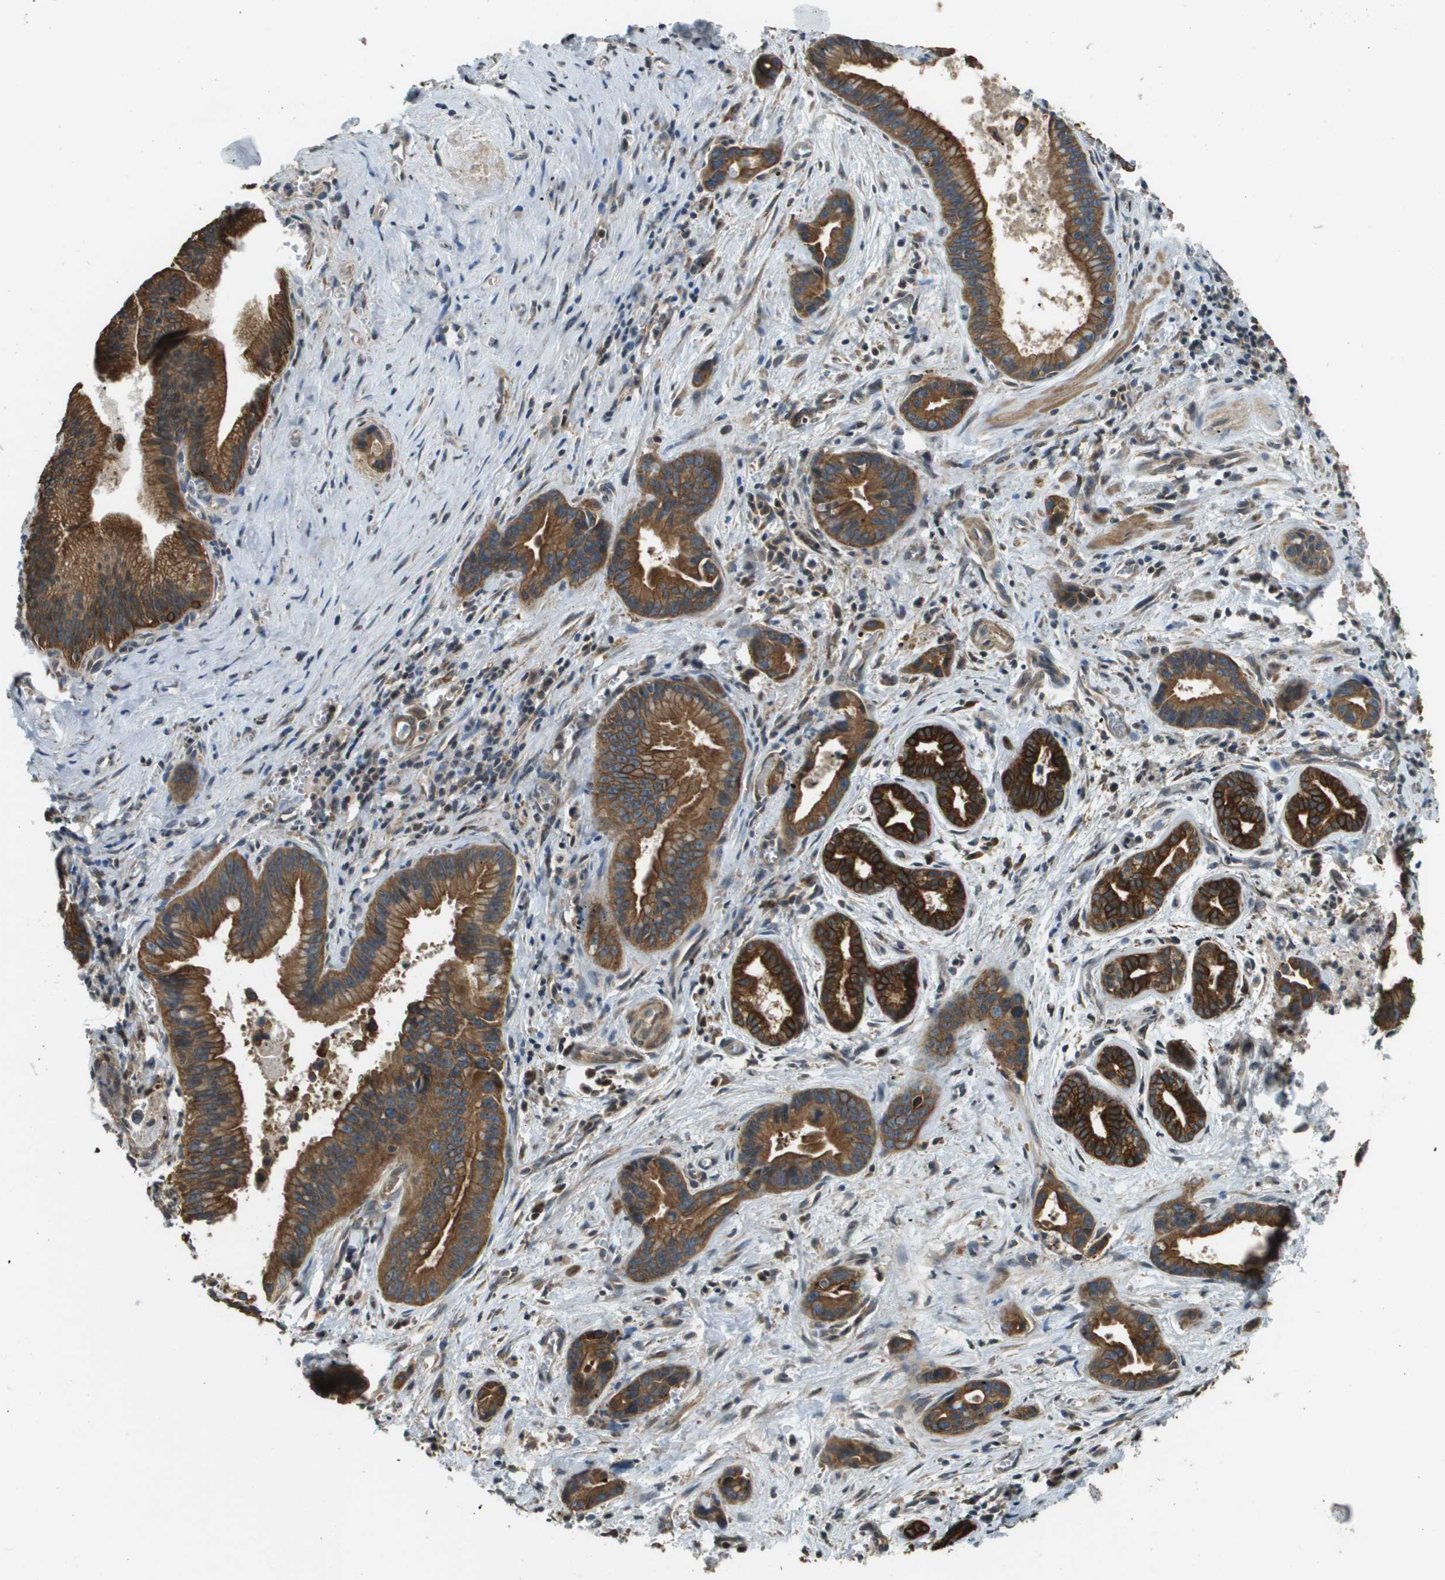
{"staining": {"intensity": "strong", "quantity": ">75%", "location": "cytoplasmic/membranous"}, "tissue": "liver cancer", "cell_type": "Tumor cells", "image_type": "cancer", "snomed": [{"axis": "morphology", "description": "Cholangiocarcinoma"}, {"axis": "topography", "description": "Liver"}], "caption": "Tumor cells show high levels of strong cytoplasmic/membranous expression in about >75% of cells in human liver cancer.", "gene": "CDKN2C", "patient": {"sex": "female", "age": 55}}